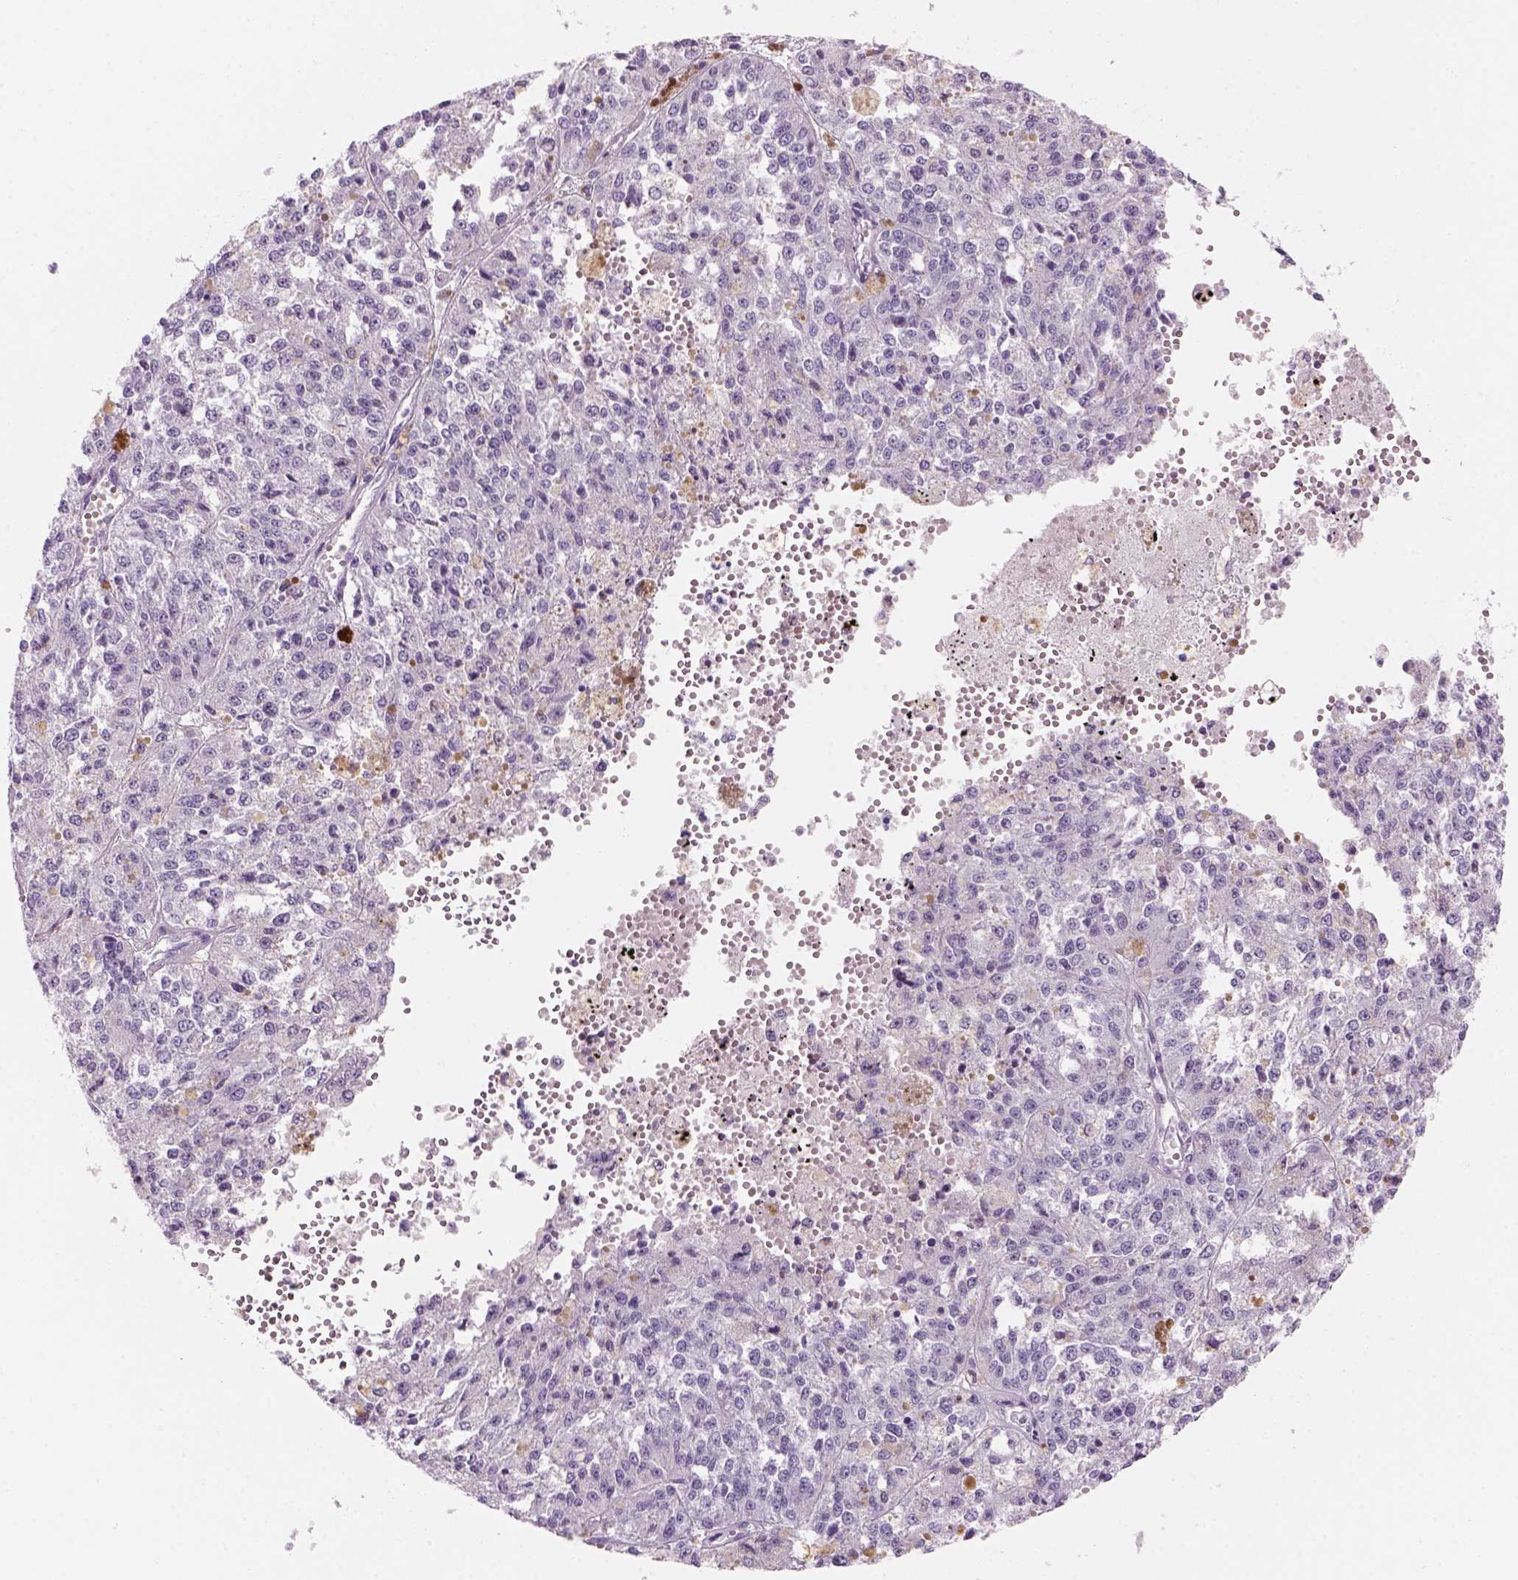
{"staining": {"intensity": "negative", "quantity": "none", "location": "none"}, "tissue": "melanoma", "cell_type": "Tumor cells", "image_type": "cancer", "snomed": [{"axis": "morphology", "description": "Malignant melanoma, Metastatic site"}, {"axis": "topography", "description": "Lymph node"}], "caption": "High power microscopy image of an immunohistochemistry (IHC) photomicrograph of malignant melanoma (metastatic site), revealing no significant staining in tumor cells.", "gene": "KRTAP11-1", "patient": {"sex": "female", "age": 64}}